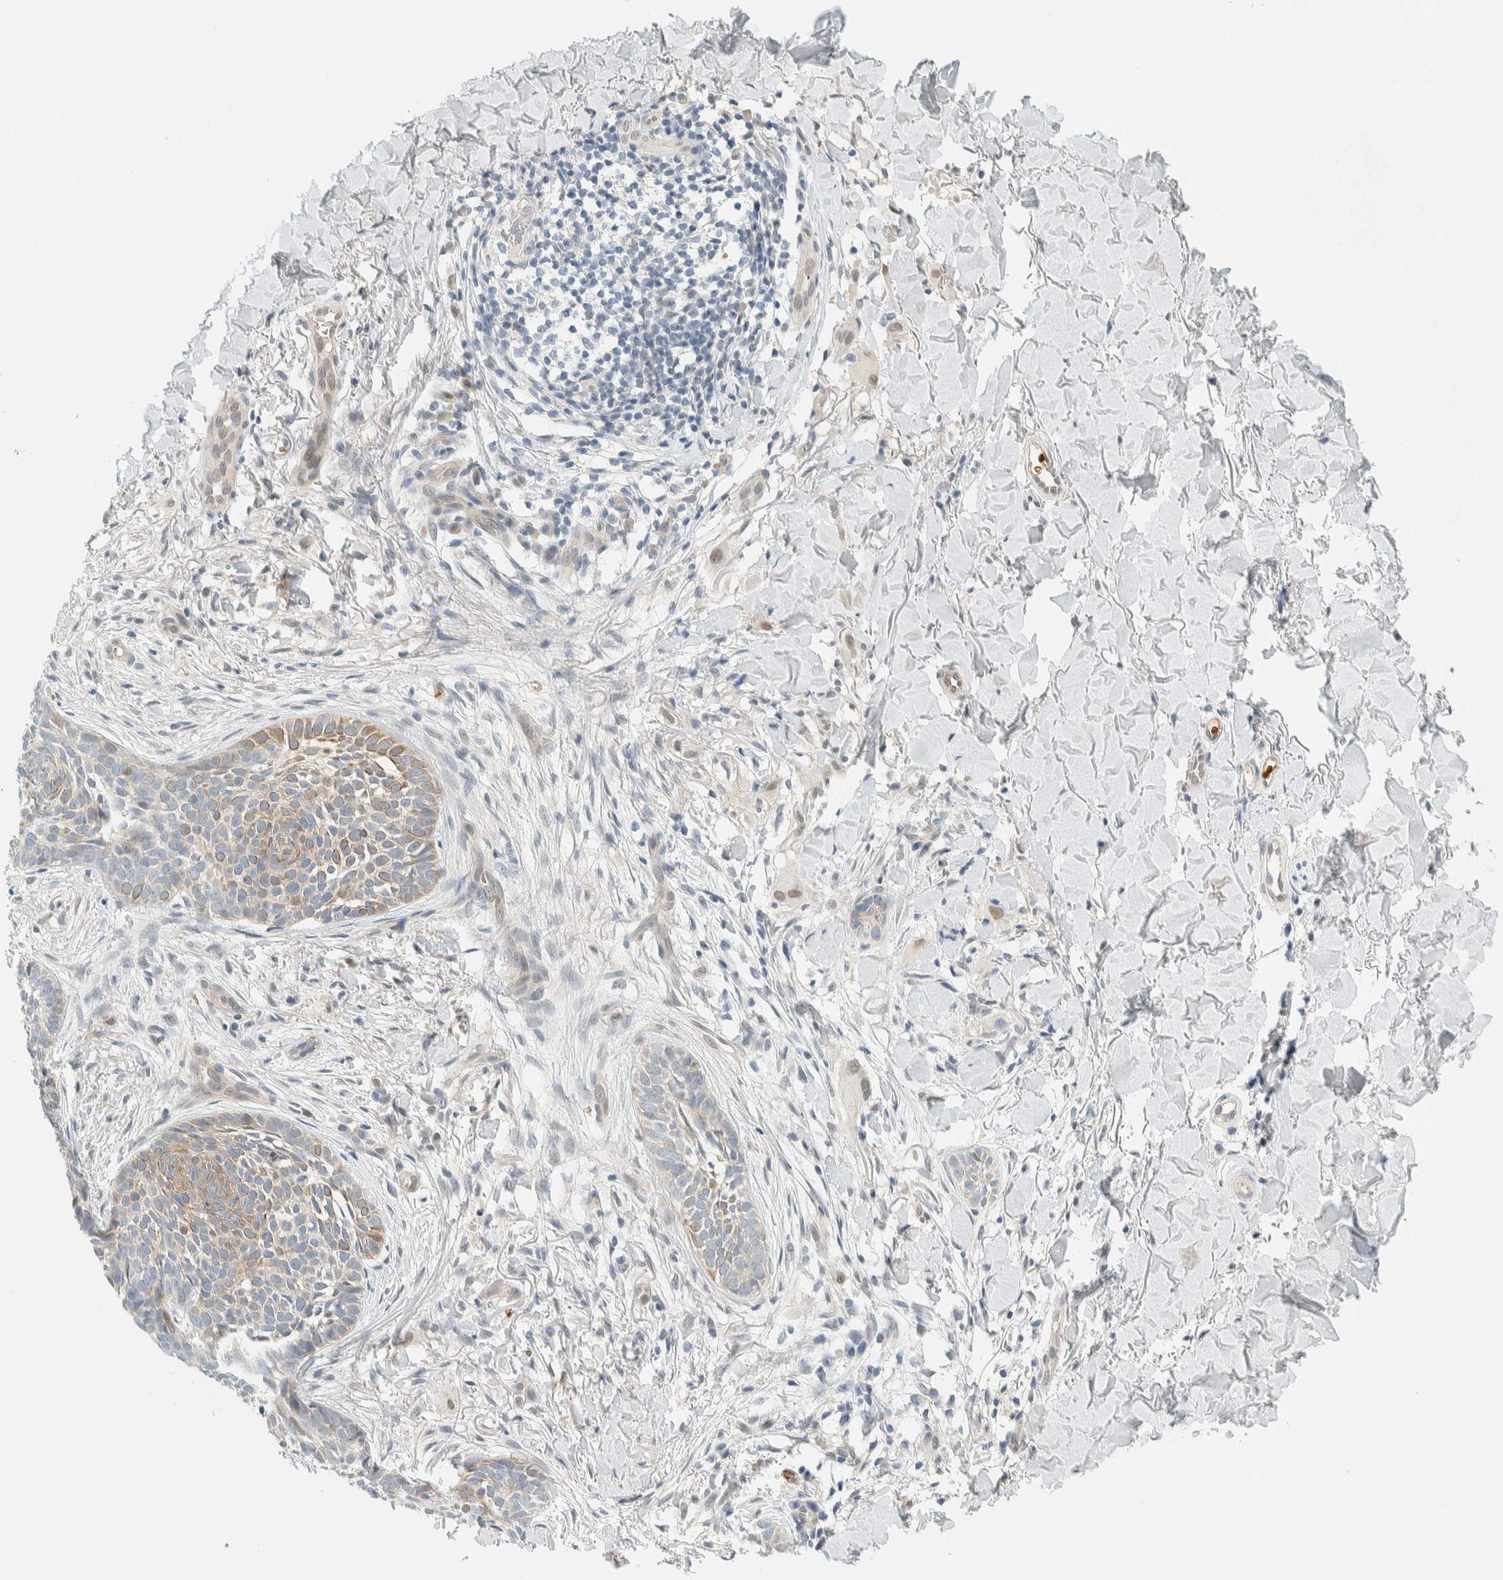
{"staining": {"intensity": "weak", "quantity": "25%-75%", "location": "cytoplasmic/membranous"}, "tissue": "skin cancer", "cell_type": "Tumor cells", "image_type": "cancer", "snomed": [{"axis": "morphology", "description": "Normal tissue, NOS"}, {"axis": "morphology", "description": "Basal cell carcinoma"}, {"axis": "topography", "description": "Skin"}], "caption": "Human skin cancer stained for a protein (brown) exhibits weak cytoplasmic/membranous positive expression in about 25%-75% of tumor cells.", "gene": "TSTD2", "patient": {"sex": "male", "age": 67}}